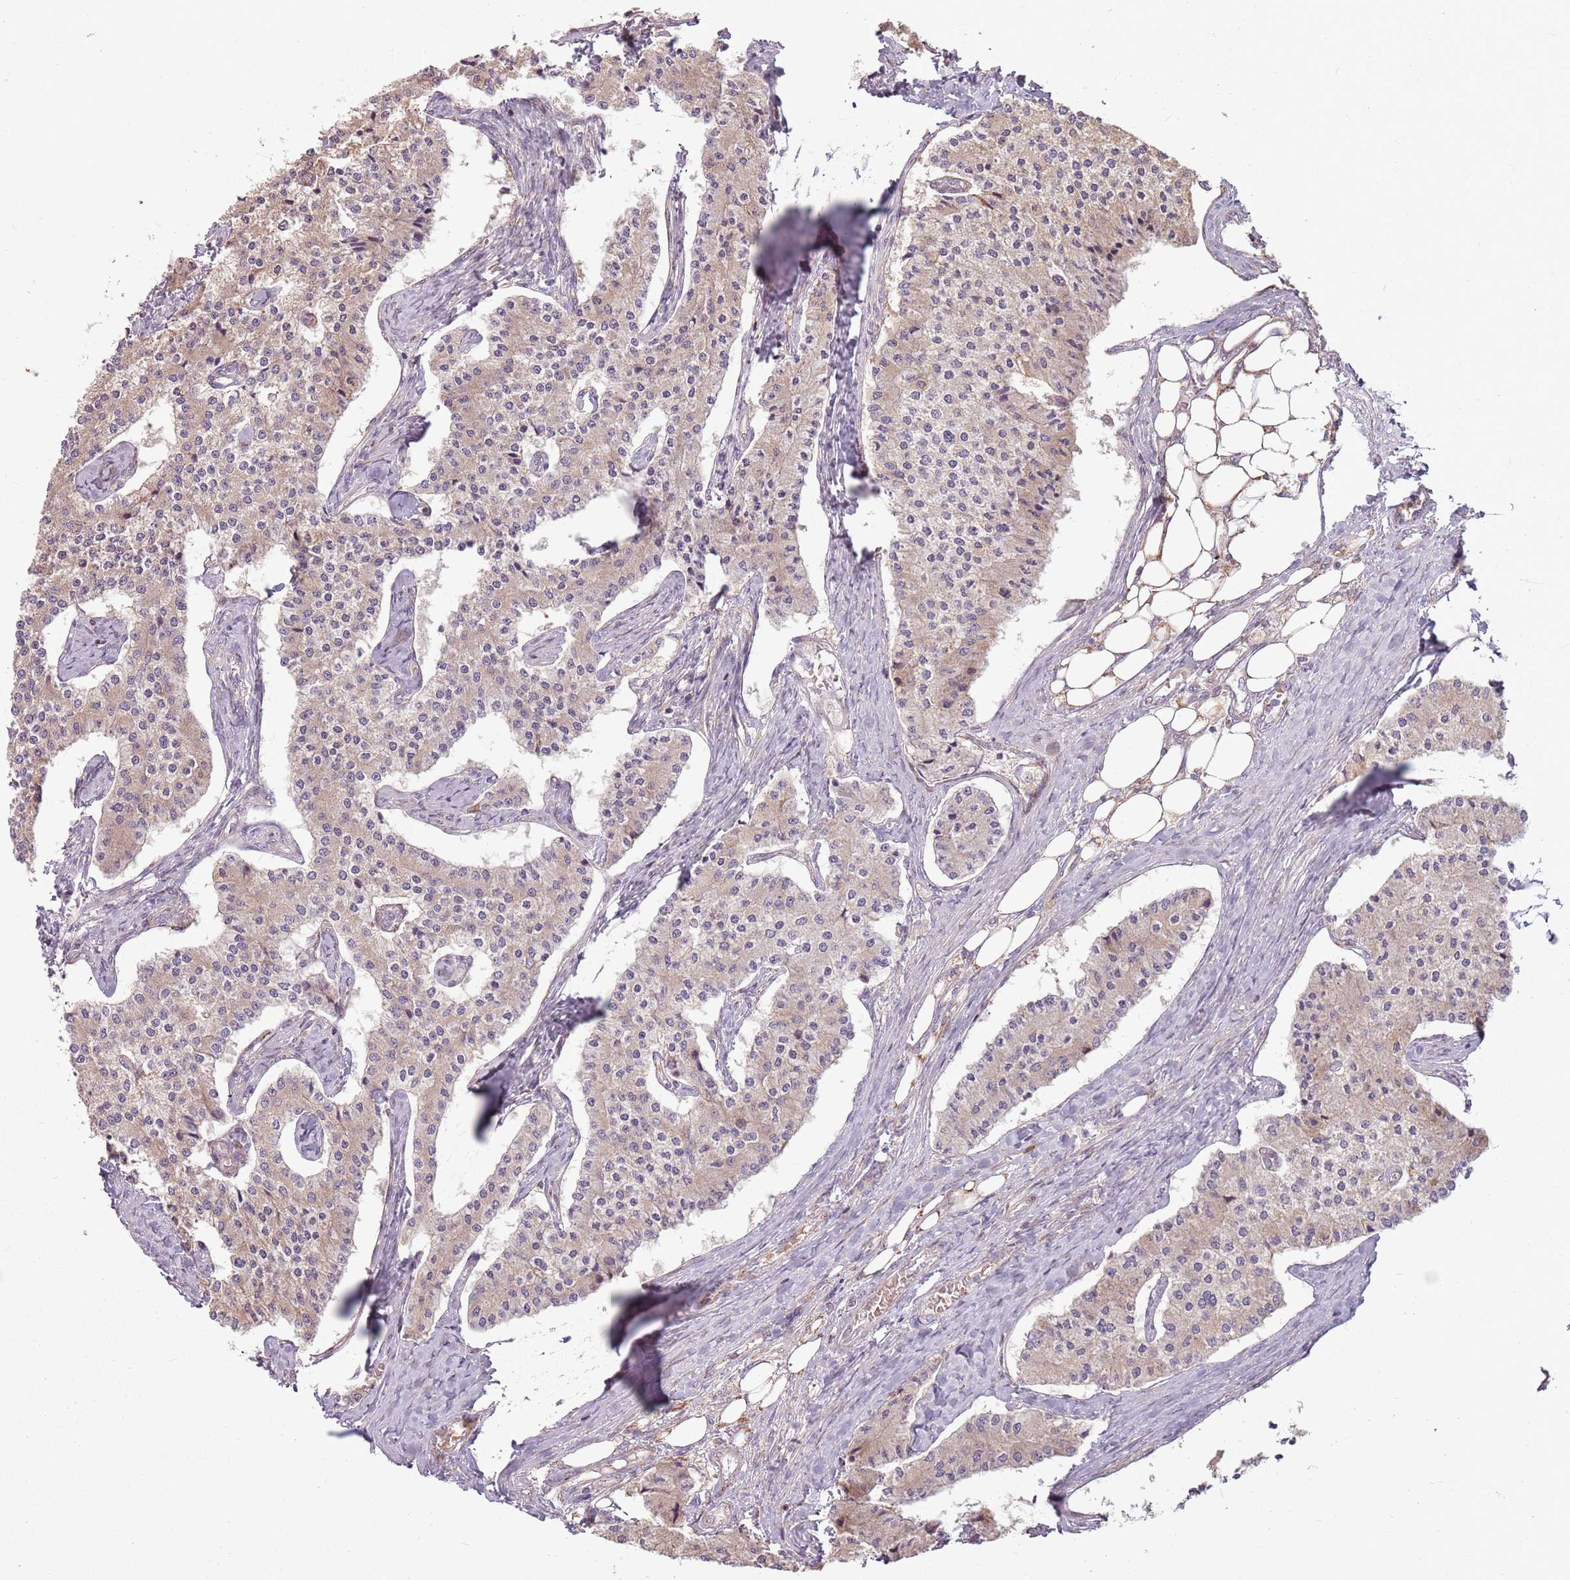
{"staining": {"intensity": "moderate", "quantity": ">75%", "location": "cytoplasmic/membranous"}, "tissue": "carcinoid", "cell_type": "Tumor cells", "image_type": "cancer", "snomed": [{"axis": "morphology", "description": "Carcinoid, malignant, NOS"}, {"axis": "topography", "description": "Colon"}], "caption": "Carcinoid stained for a protein shows moderate cytoplasmic/membranous positivity in tumor cells.", "gene": "ZNF530", "patient": {"sex": "female", "age": 52}}